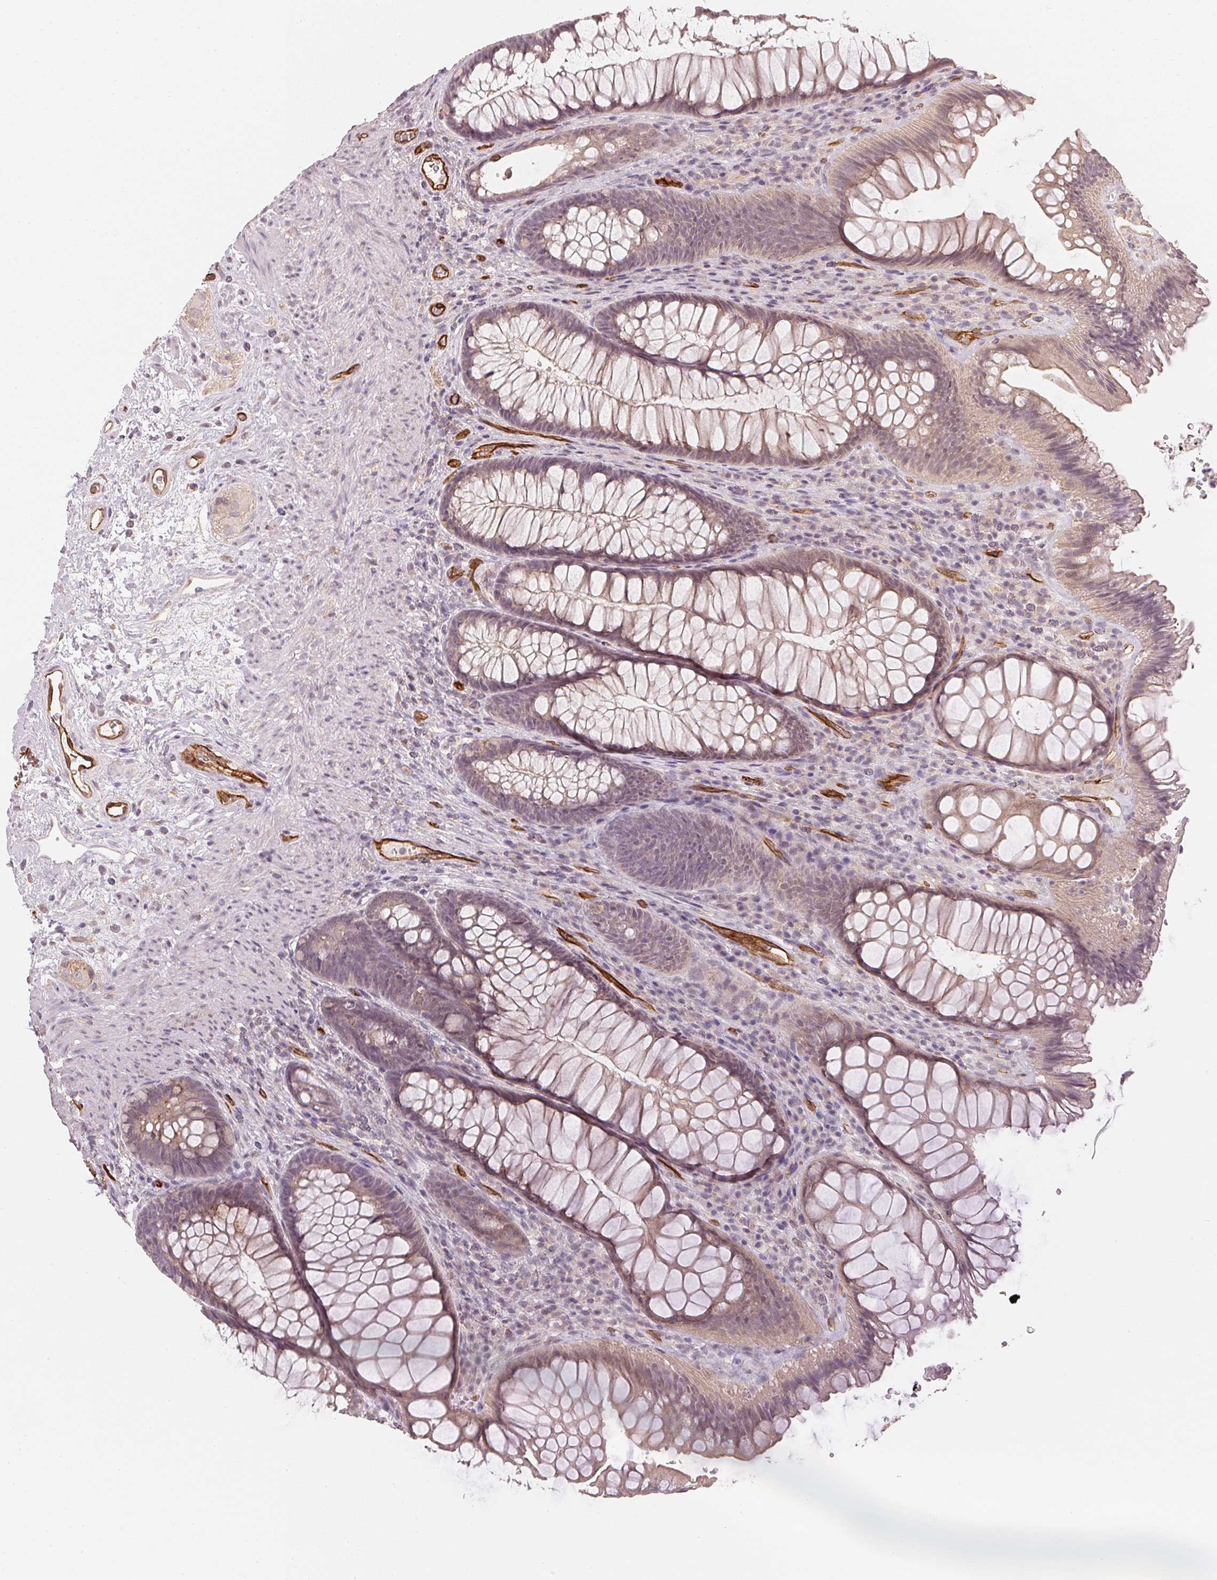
{"staining": {"intensity": "weak", "quantity": "<25%", "location": "cytoplasmic/membranous"}, "tissue": "rectum", "cell_type": "Glandular cells", "image_type": "normal", "snomed": [{"axis": "morphology", "description": "Normal tissue, NOS"}, {"axis": "topography", "description": "Smooth muscle"}, {"axis": "topography", "description": "Rectum"}], "caption": "This is an immunohistochemistry (IHC) photomicrograph of normal rectum. There is no staining in glandular cells.", "gene": "CIB1", "patient": {"sex": "male", "age": 53}}